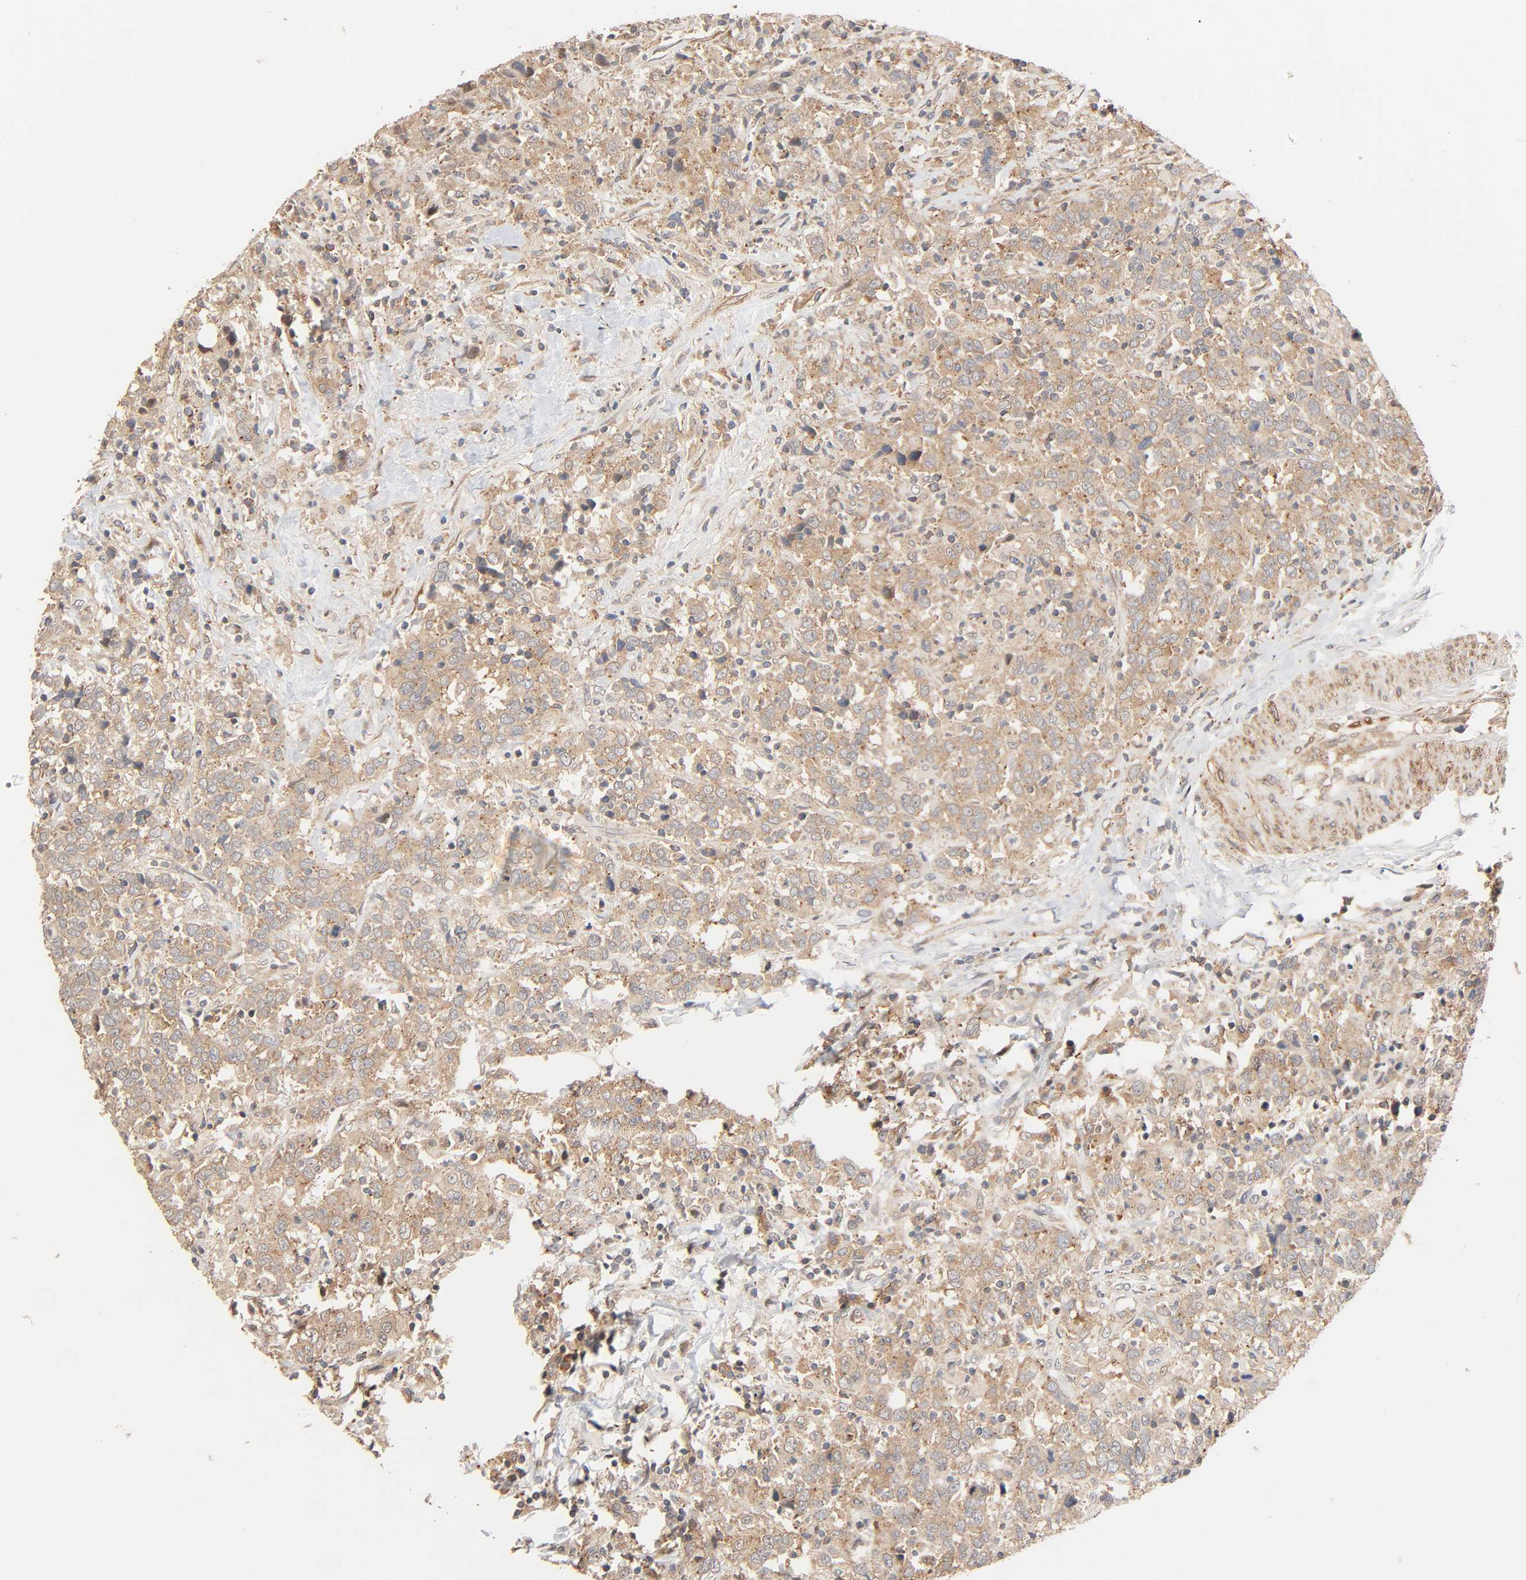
{"staining": {"intensity": "moderate", "quantity": ">75%", "location": "cytoplasmic/membranous"}, "tissue": "urothelial cancer", "cell_type": "Tumor cells", "image_type": "cancer", "snomed": [{"axis": "morphology", "description": "Urothelial carcinoma, High grade"}, {"axis": "topography", "description": "Urinary bladder"}], "caption": "DAB immunohistochemical staining of human urothelial cancer exhibits moderate cytoplasmic/membranous protein staining in about >75% of tumor cells.", "gene": "NEMF", "patient": {"sex": "male", "age": 61}}